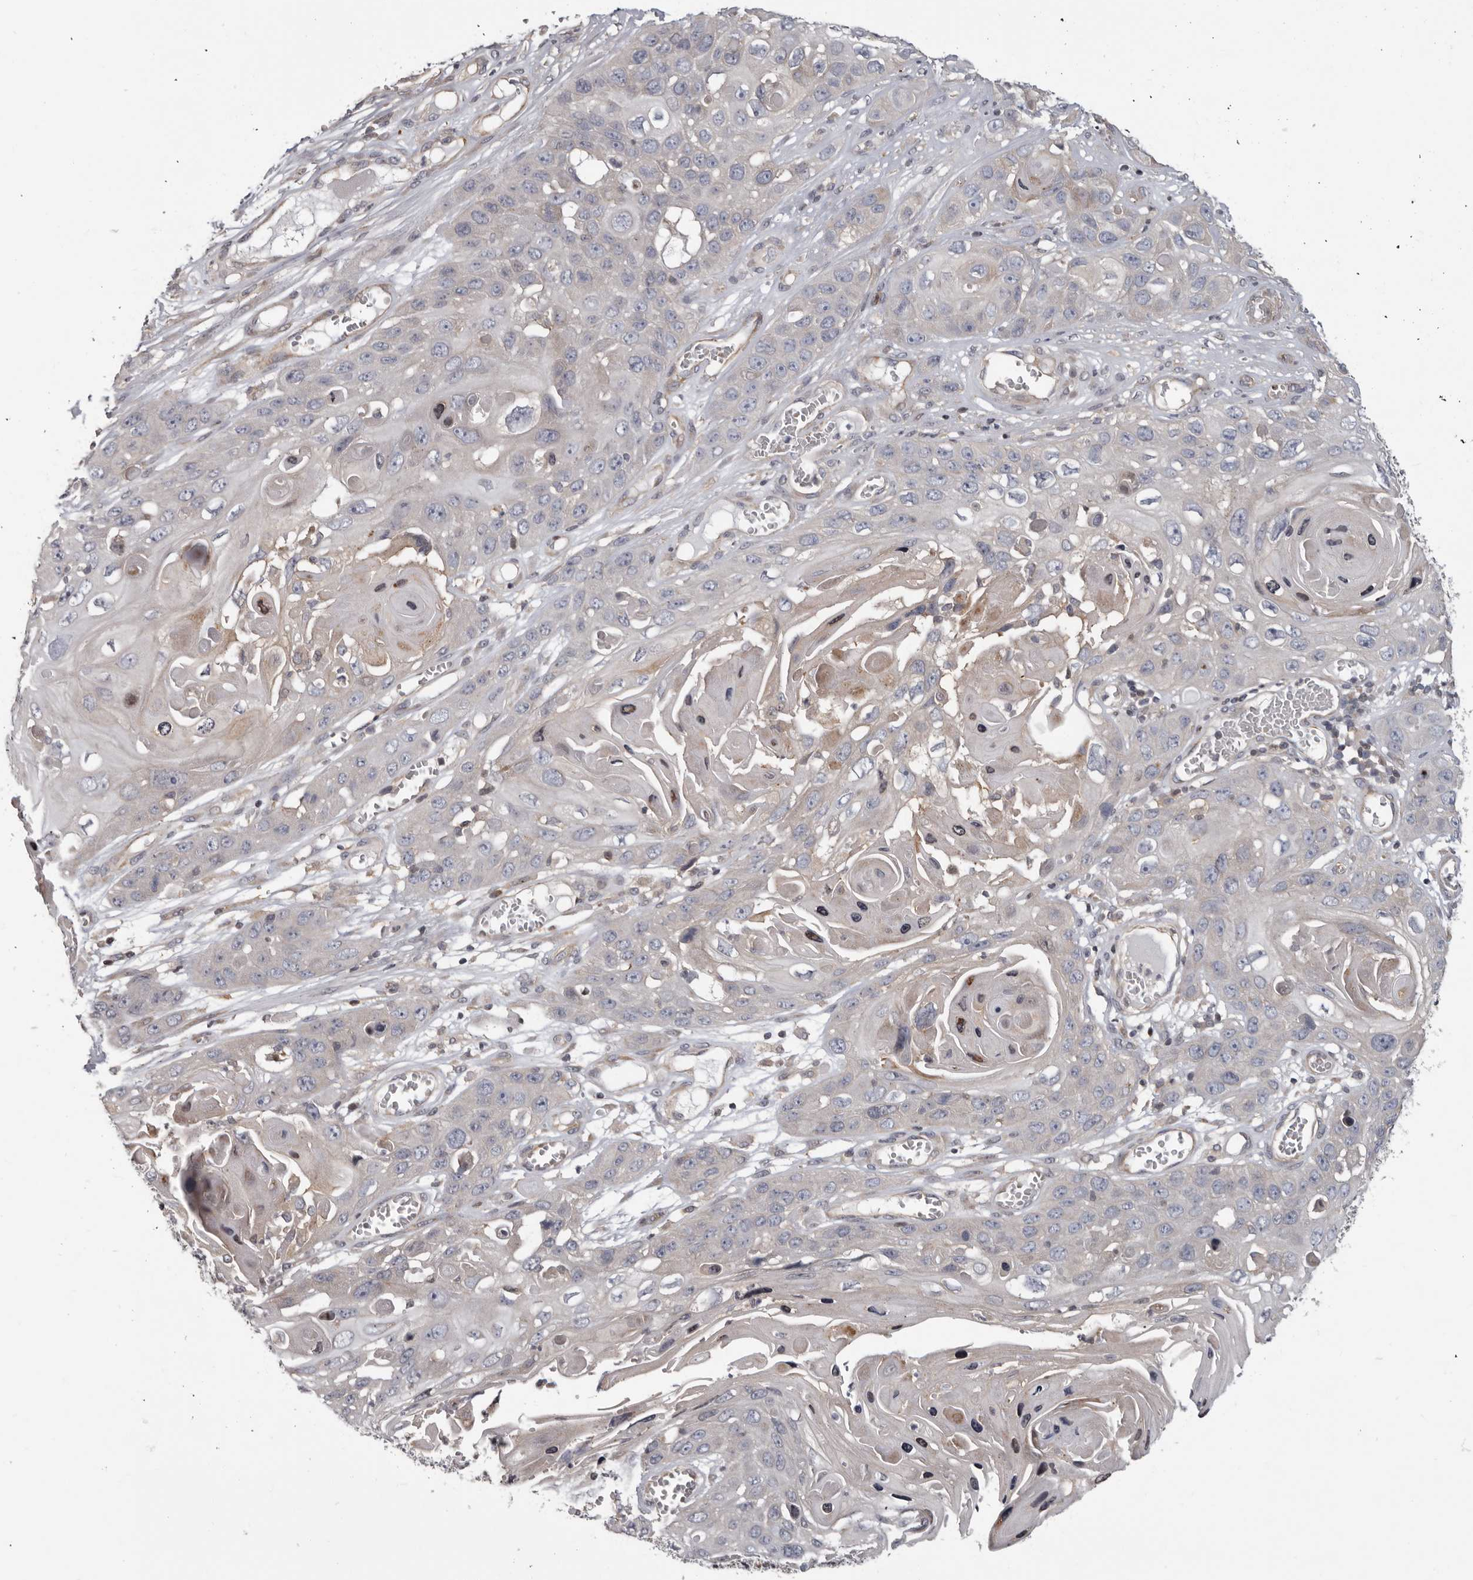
{"staining": {"intensity": "negative", "quantity": "none", "location": "none"}, "tissue": "skin cancer", "cell_type": "Tumor cells", "image_type": "cancer", "snomed": [{"axis": "morphology", "description": "Squamous cell carcinoma, NOS"}, {"axis": "topography", "description": "Skin"}], "caption": "There is no significant staining in tumor cells of squamous cell carcinoma (skin).", "gene": "FGFR4", "patient": {"sex": "male", "age": 55}}